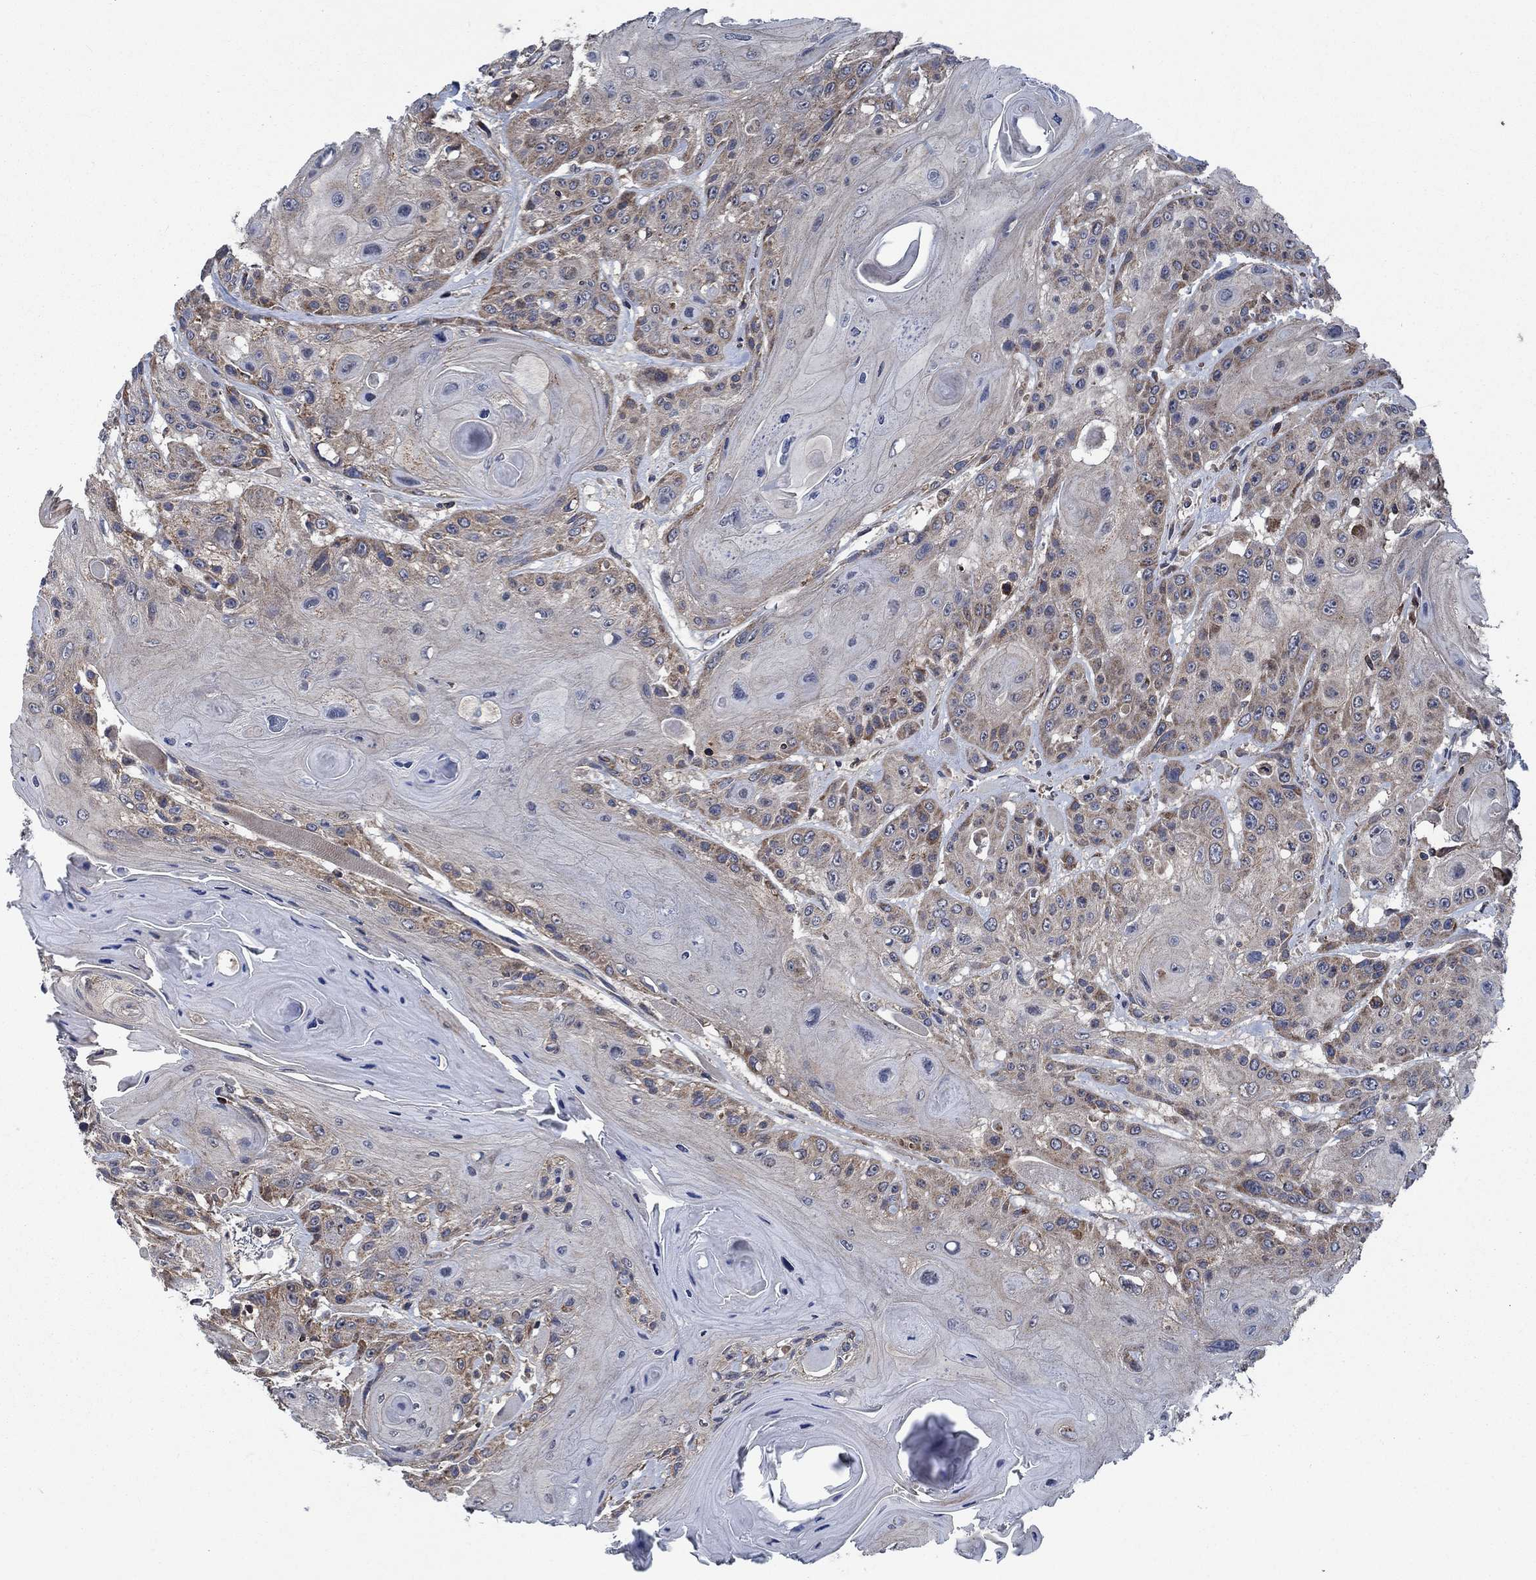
{"staining": {"intensity": "moderate", "quantity": "<25%", "location": "cytoplasmic/membranous"}, "tissue": "head and neck cancer", "cell_type": "Tumor cells", "image_type": "cancer", "snomed": [{"axis": "morphology", "description": "Squamous cell carcinoma, NOS"}, {"axis": "topography", "description": "Head-Neck"}], "caption": "IHC staining of squamous cell carcinoma (head and neck), which shows low levels of moderate cytoplasmic/membranous positivity in approximately <25% of tumor cells indicating moderate cytoplasmic/membranous protein staining. The staining was performed using DAB (brown) for protein detection and nuclei were counterstained in hematoxylin (blue).", "gene": "STXBP6", "patient": {"sex": "female", "age": 59}}